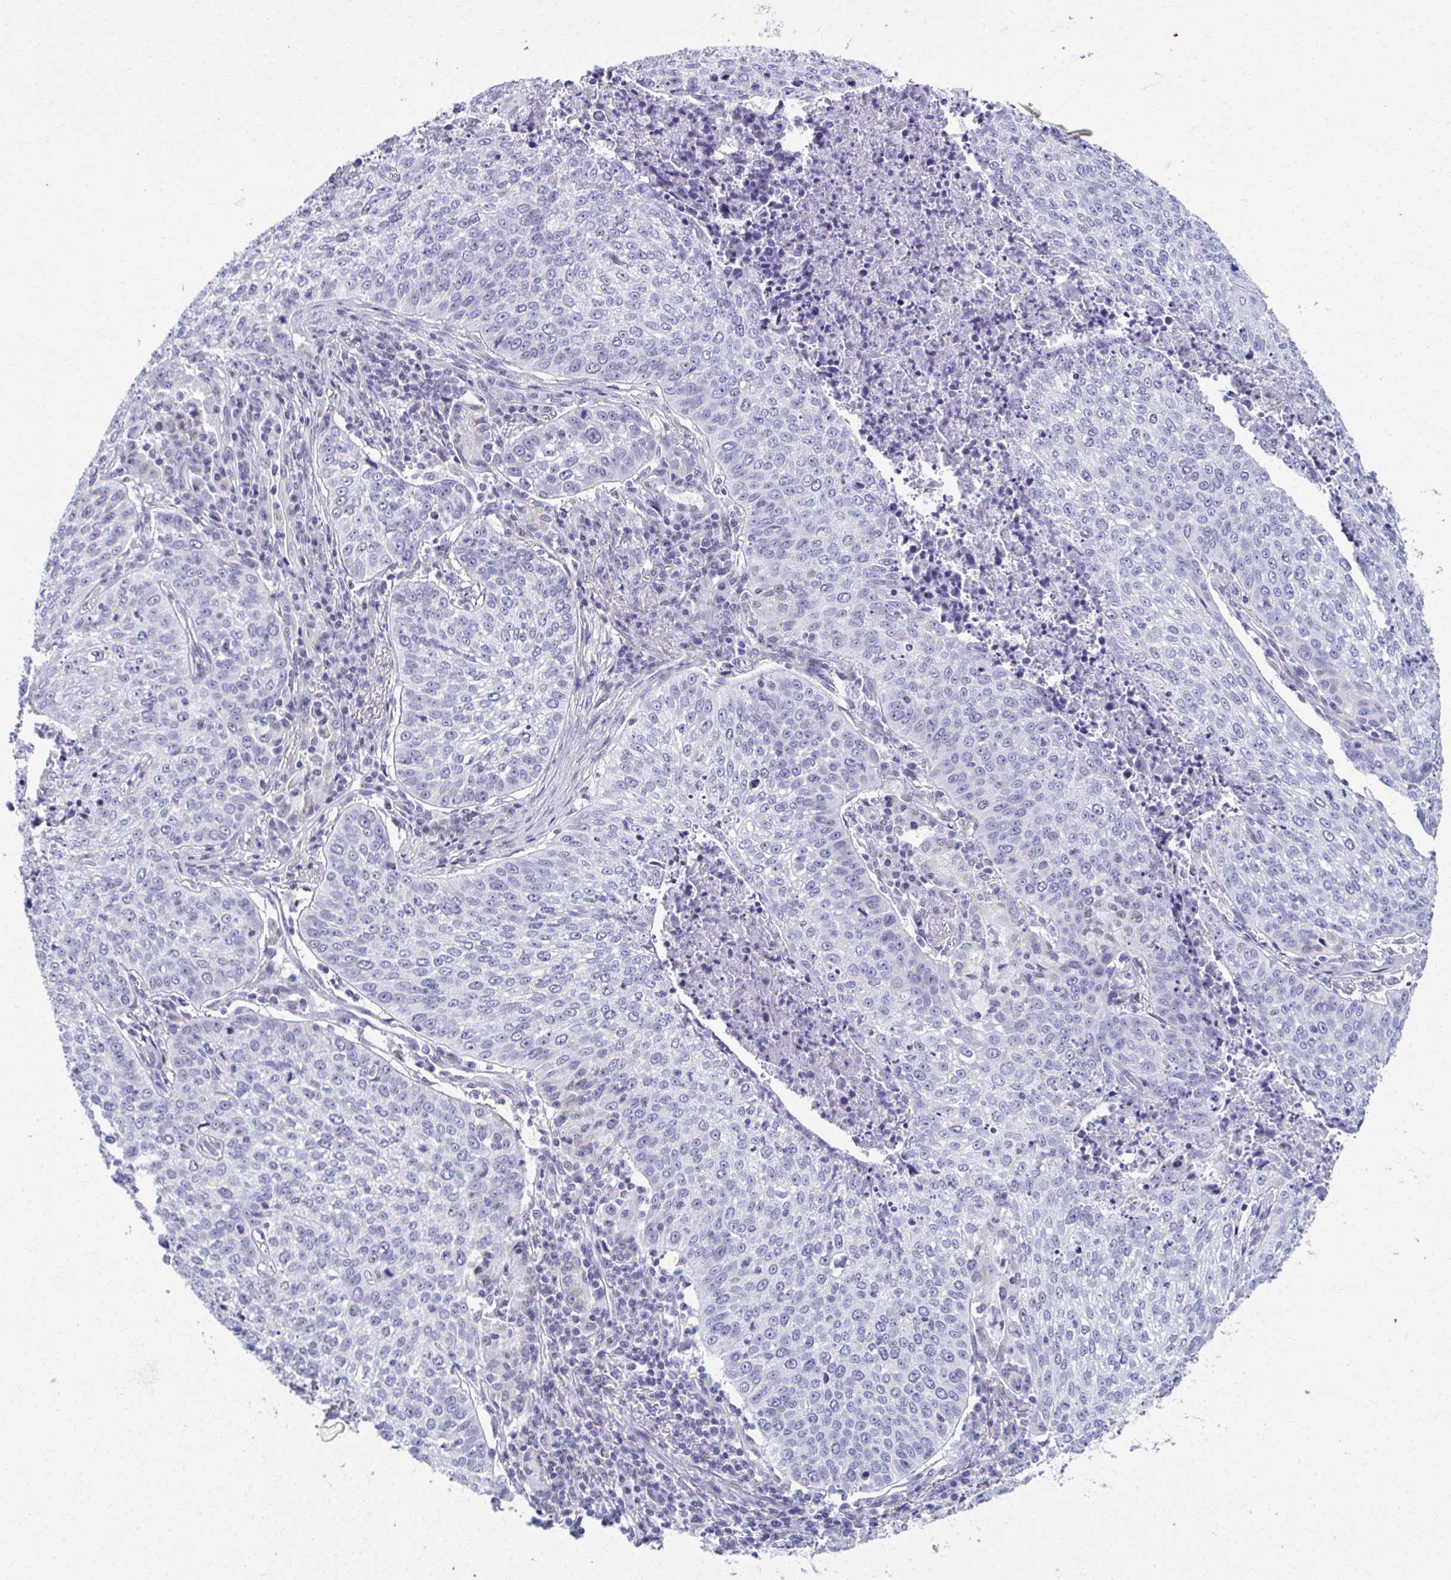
{"staining": {"intensity": "negative", "quantity": "none", "location": "none"}, "tissue": "lung cancer", "cell_type": "Tumor cells", "image_type": "cancer", "snomed": [{"axis": "morphology", "description": "Squamous cell carcinoma, NOS"}, {"axis": "topography", "description": "Lung"}], "caption": "The photomicrograph reveals no significant staining in tumor cells of lung squamous cell carcinoma. (Stains: DAB (3,3'-diaminobenzidine) IHC with hematoxylin counter stain, Microscopy: brightfield microscopy at high magnification).", "gene": "SCLY", "patient": {"sex": "male", "age": 63}}